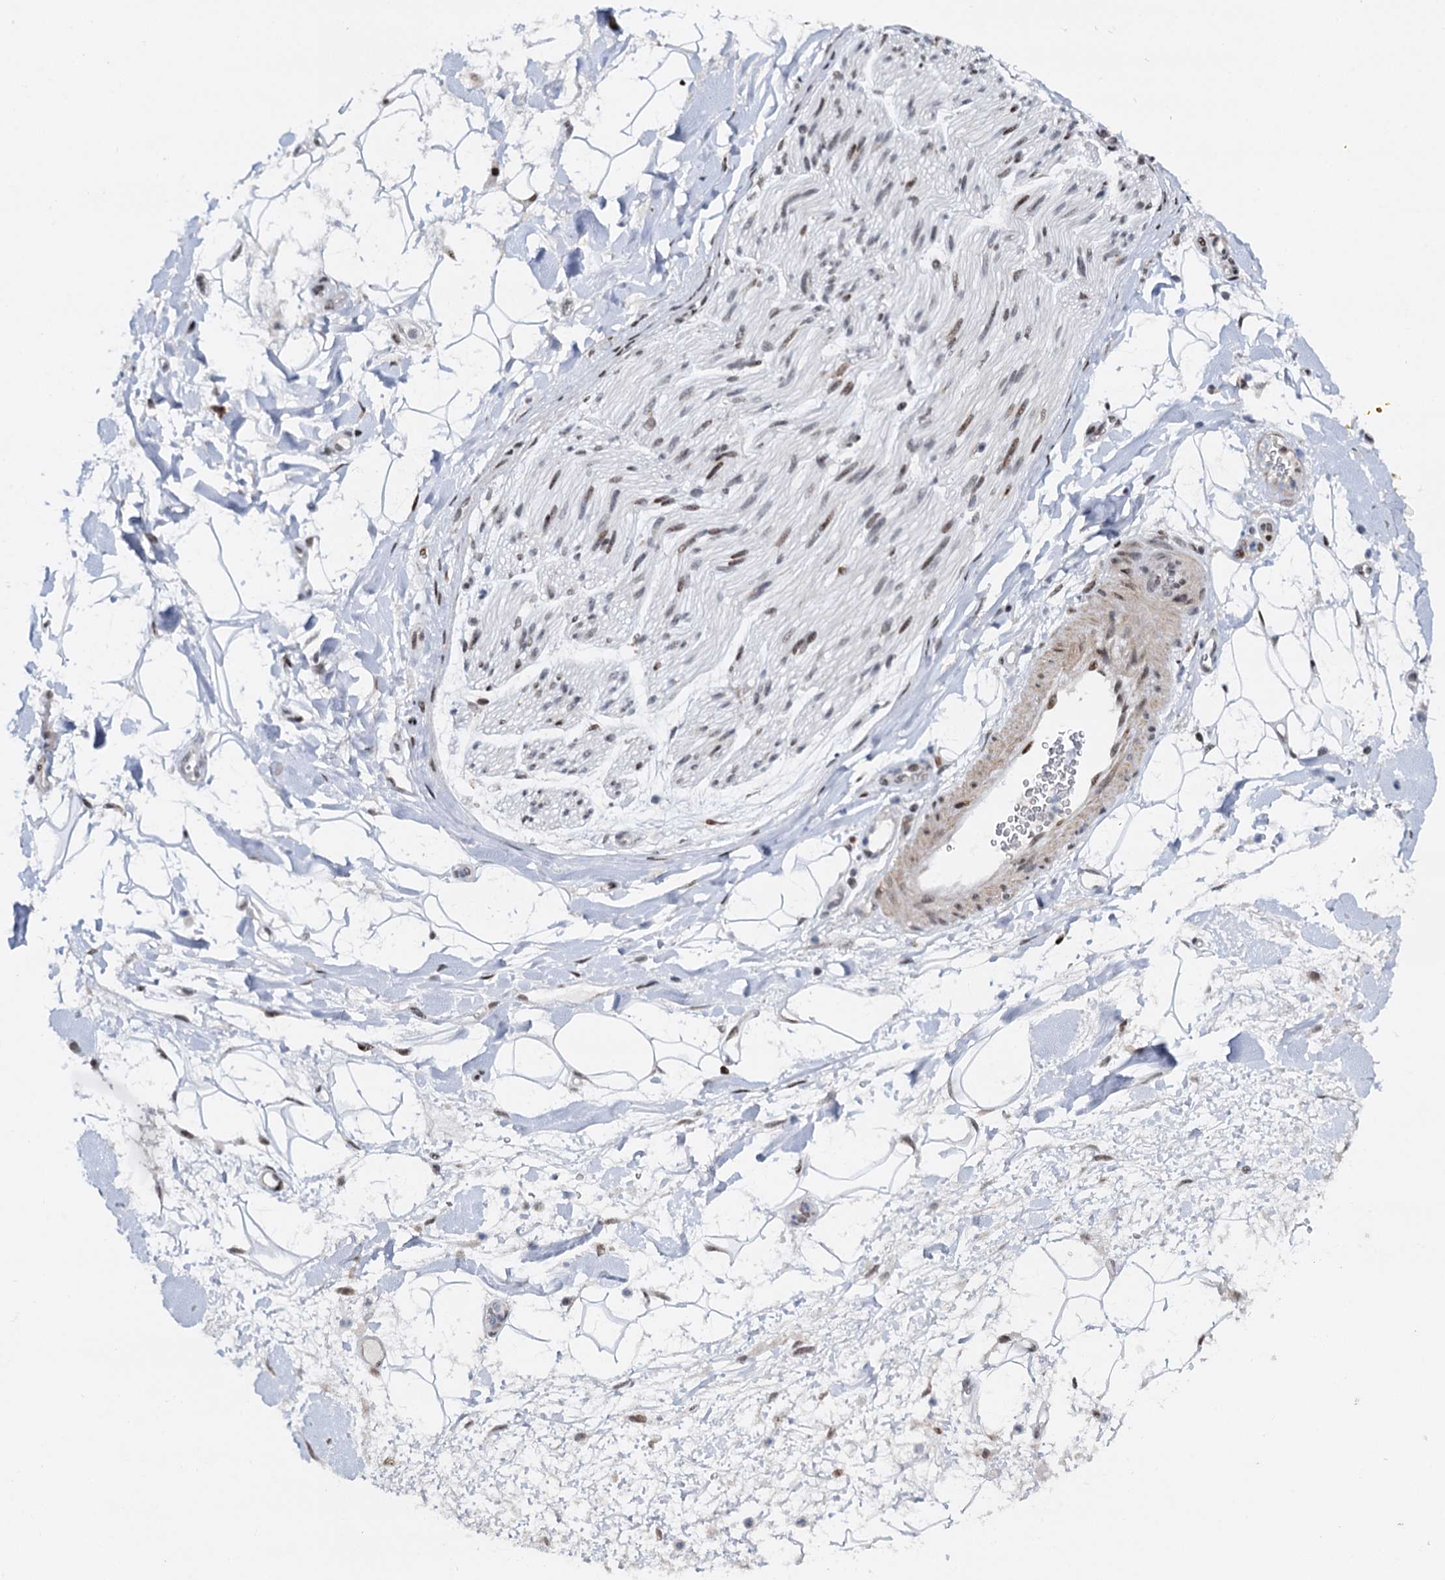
{"staining": {"intensity": "moderate", "quantity": "25%-75%", "location": "nuclear"}, "tissue": "adipose tissue", "cell_type": "Adipocytes", "image_type": "normal", "snomed": [{"axis": "morphology", "description": "Normal tissue, NOS"}, {"axis": "morphology", "description": "Adenocarcinoma, NOS"}, {"axis": "topography", "description": "Pancreas"}, {"axis": "topography", "description": "Peripheral nerve tissue"}], "caption": "An immunohistochemistry (IHC) photomicrograph of normal tissue is shown. Protein staining in brown labels moderate nuclear positivity in adipose tissue within adipocytes. The staining was performed using DAB (3,3'-diaminobenzidine) to visualize the protein expression in brown, while the nuclei were stained in blue with hematoxylin (Magnification: 20x).", "gene": "RUFY2", "patient": {"sex": "male", "age": 59}}